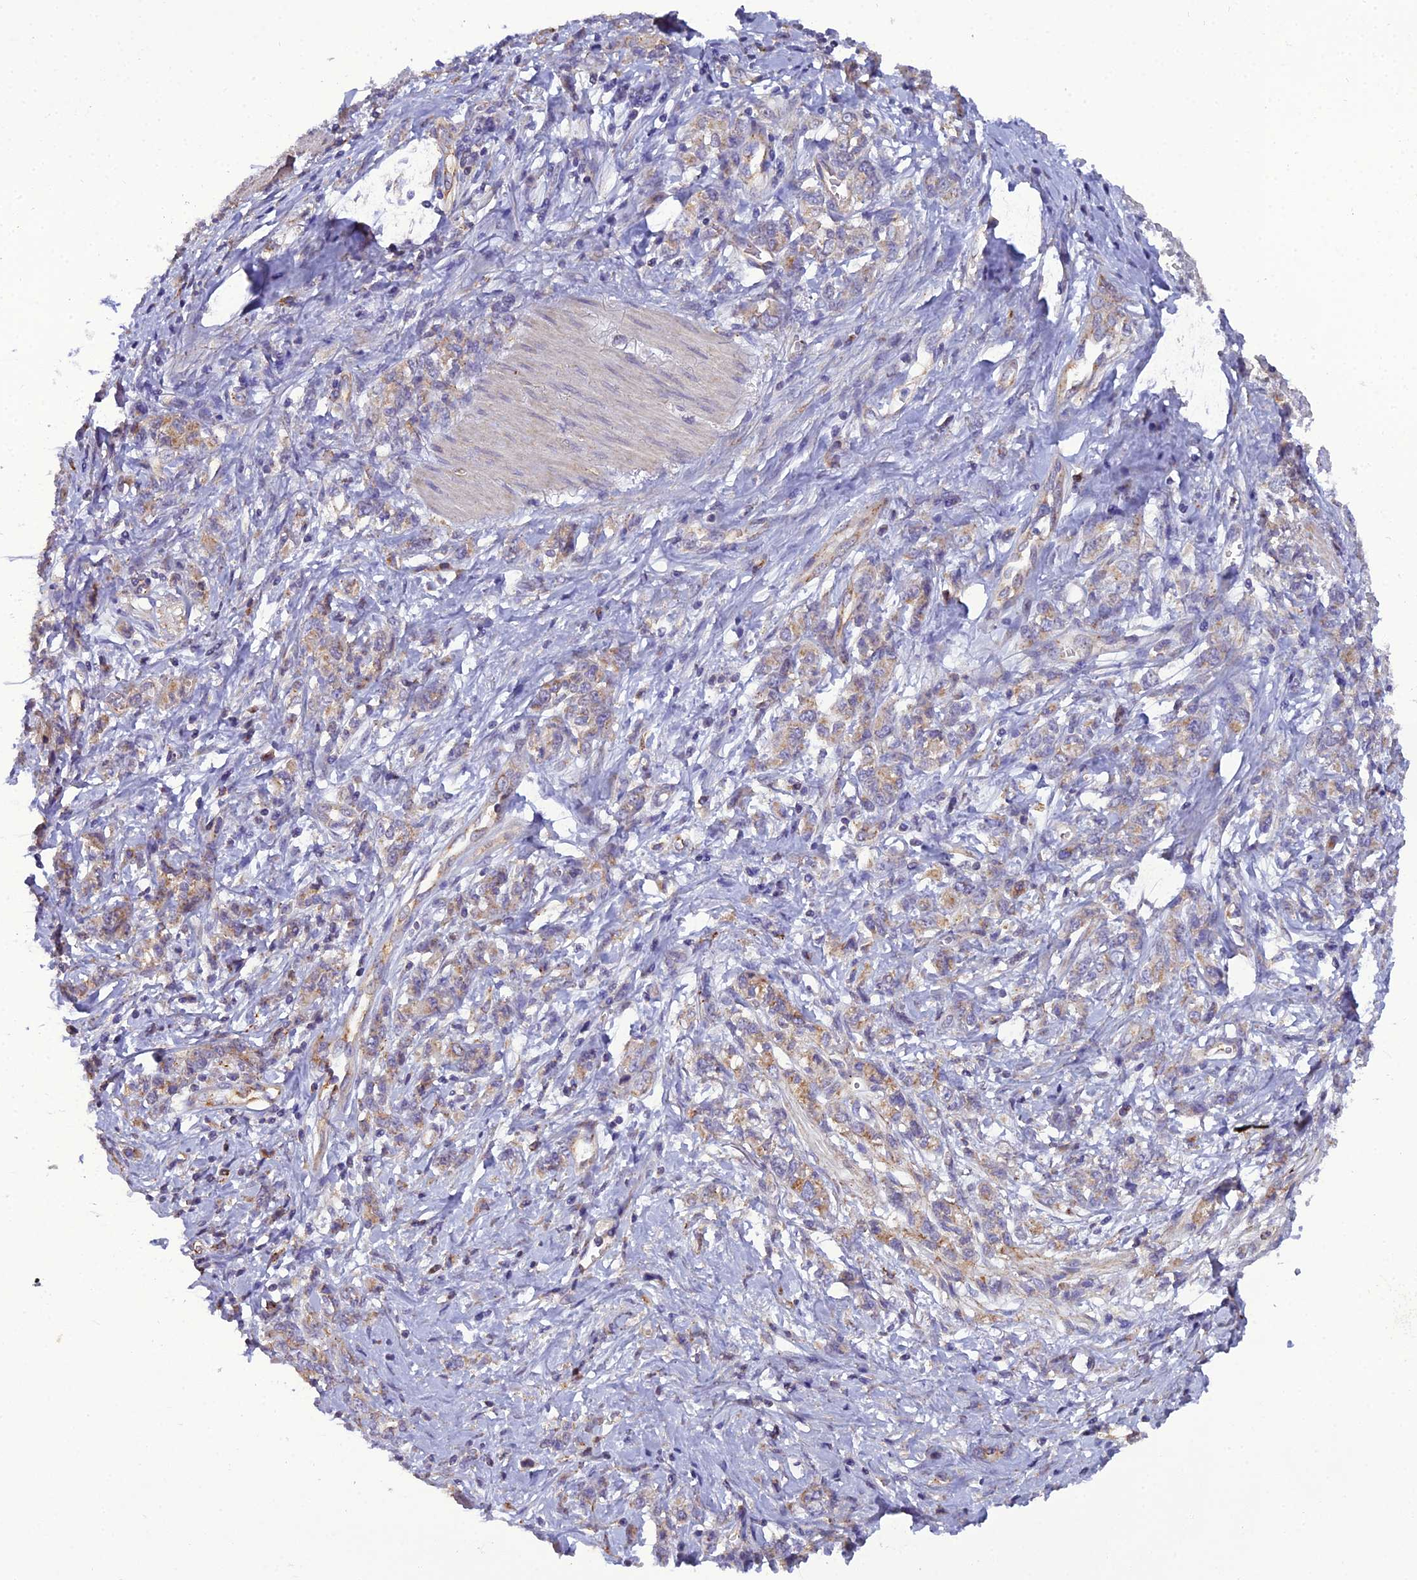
{"staining": {"intensity": "moderate", "quantity": "<25%", "location": "cytoplasmic/membranous"}, "tissue": "stomach cancer", "cell_type": "Tumor cells", "image_type": "cancer", "snomed": [{"axis": "morphology", "description": "Adenocarcinoma, NOS"}, {"axis": "topography", "description": "Stomach"}], "caption": "A brown stain highlights moderate cytoplasmic/membranous expression of a protein in human stomach cancer tumor cells. (DAB = brown stain, brightfield microscopy at high magnification).", "gene": "GOLPH3", "patient": {"sex": "female", "age": 76}}